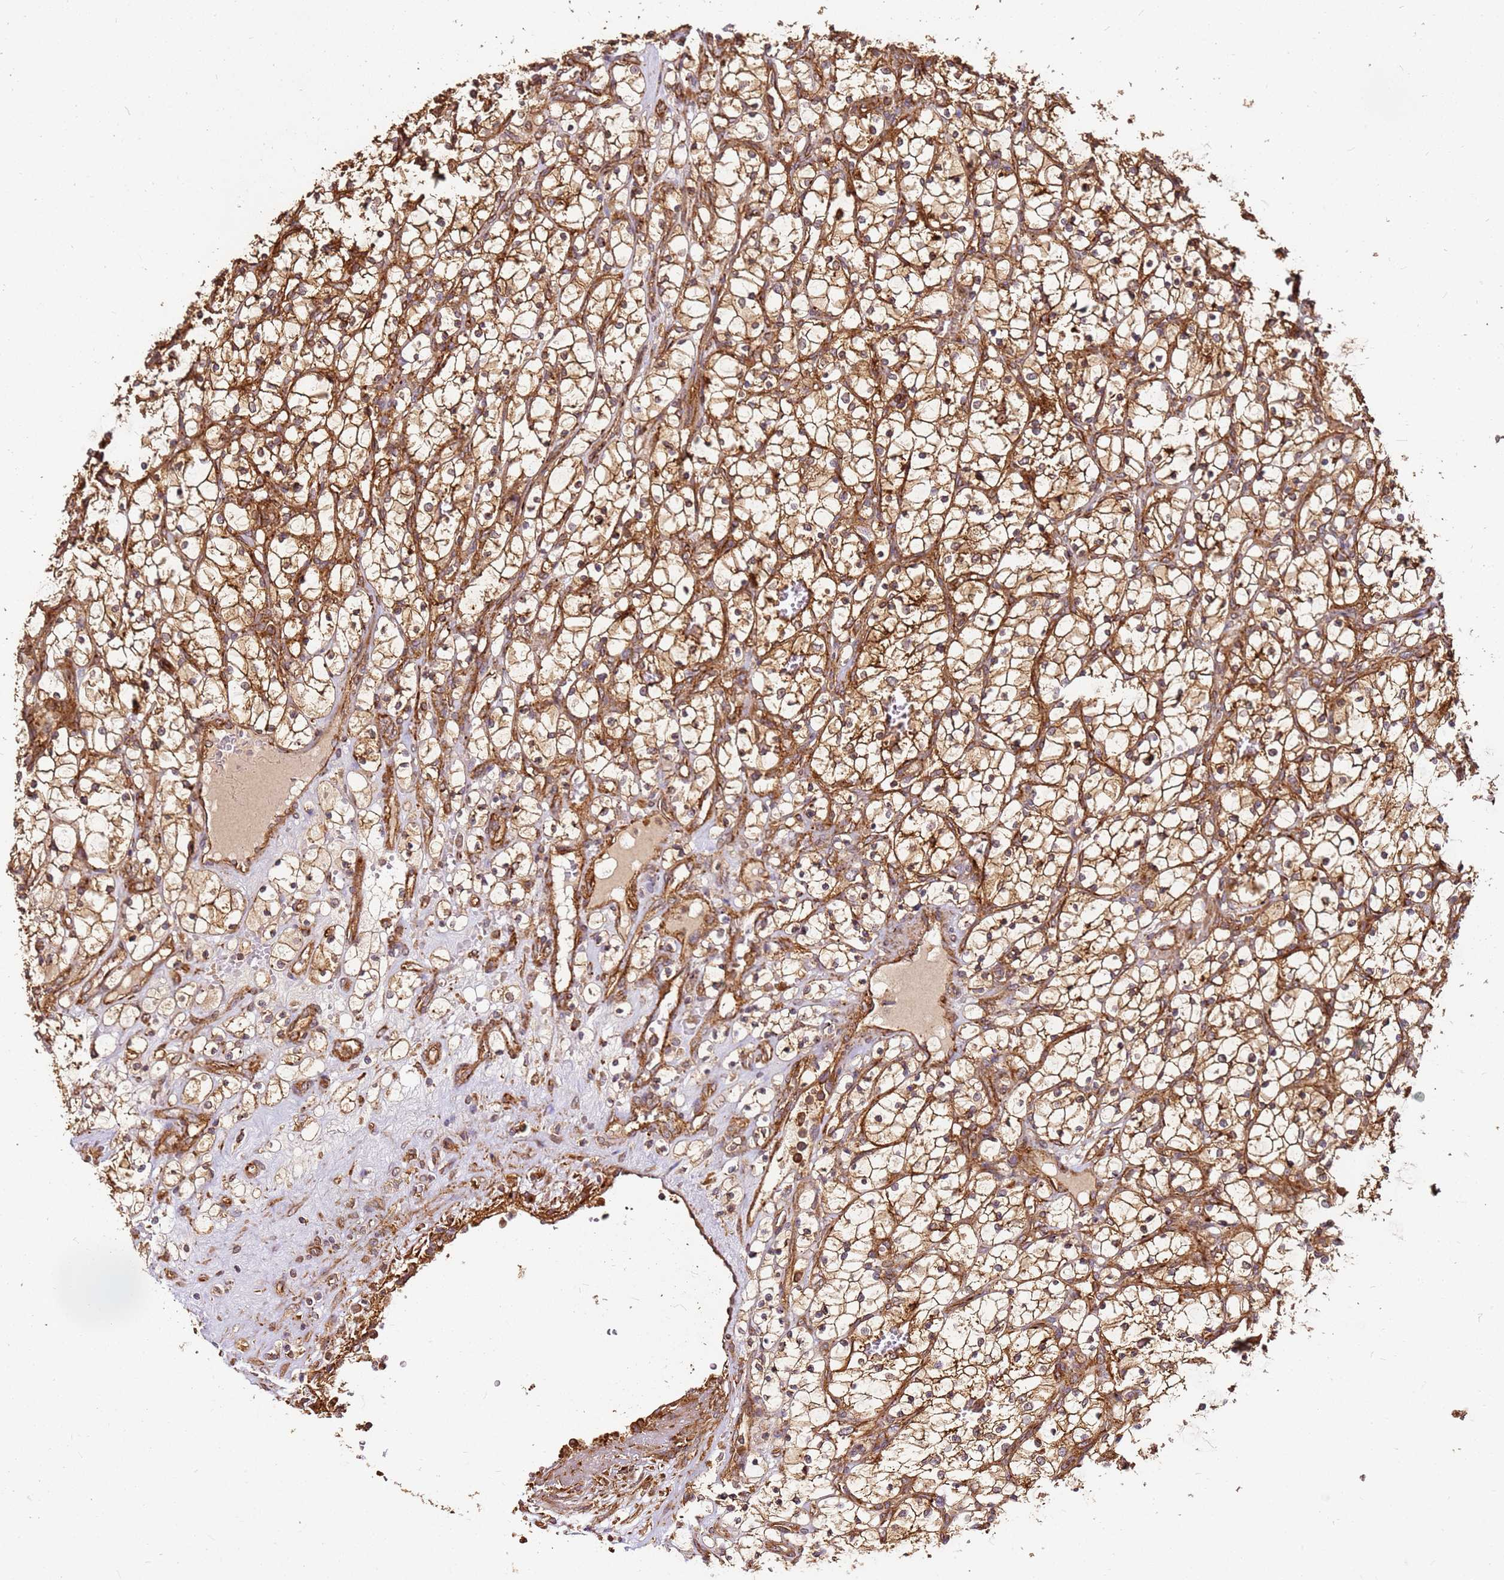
{"staining": {"intensity": "moderate", "quantity": ">75%", "location": "cytoplasmic/membranous"}, "tissue": "renal cancer", "cell_type": "Tumor cells", "image_type": "cancer", "snomed": [{"axis": "morphology", "description": "Adenocarcinoma, NOS"}, {"axis": "topography", "description": "Kidney"}], "caption": "Immunohistochemical staining of human adenocarcinoma (renal) exhibits medium levels of moderate cytoplasmic/membranous positivity in about >75% of tumor cells.", "gene": "DVL3", "patient": {"sex": "female", "age": 69}}